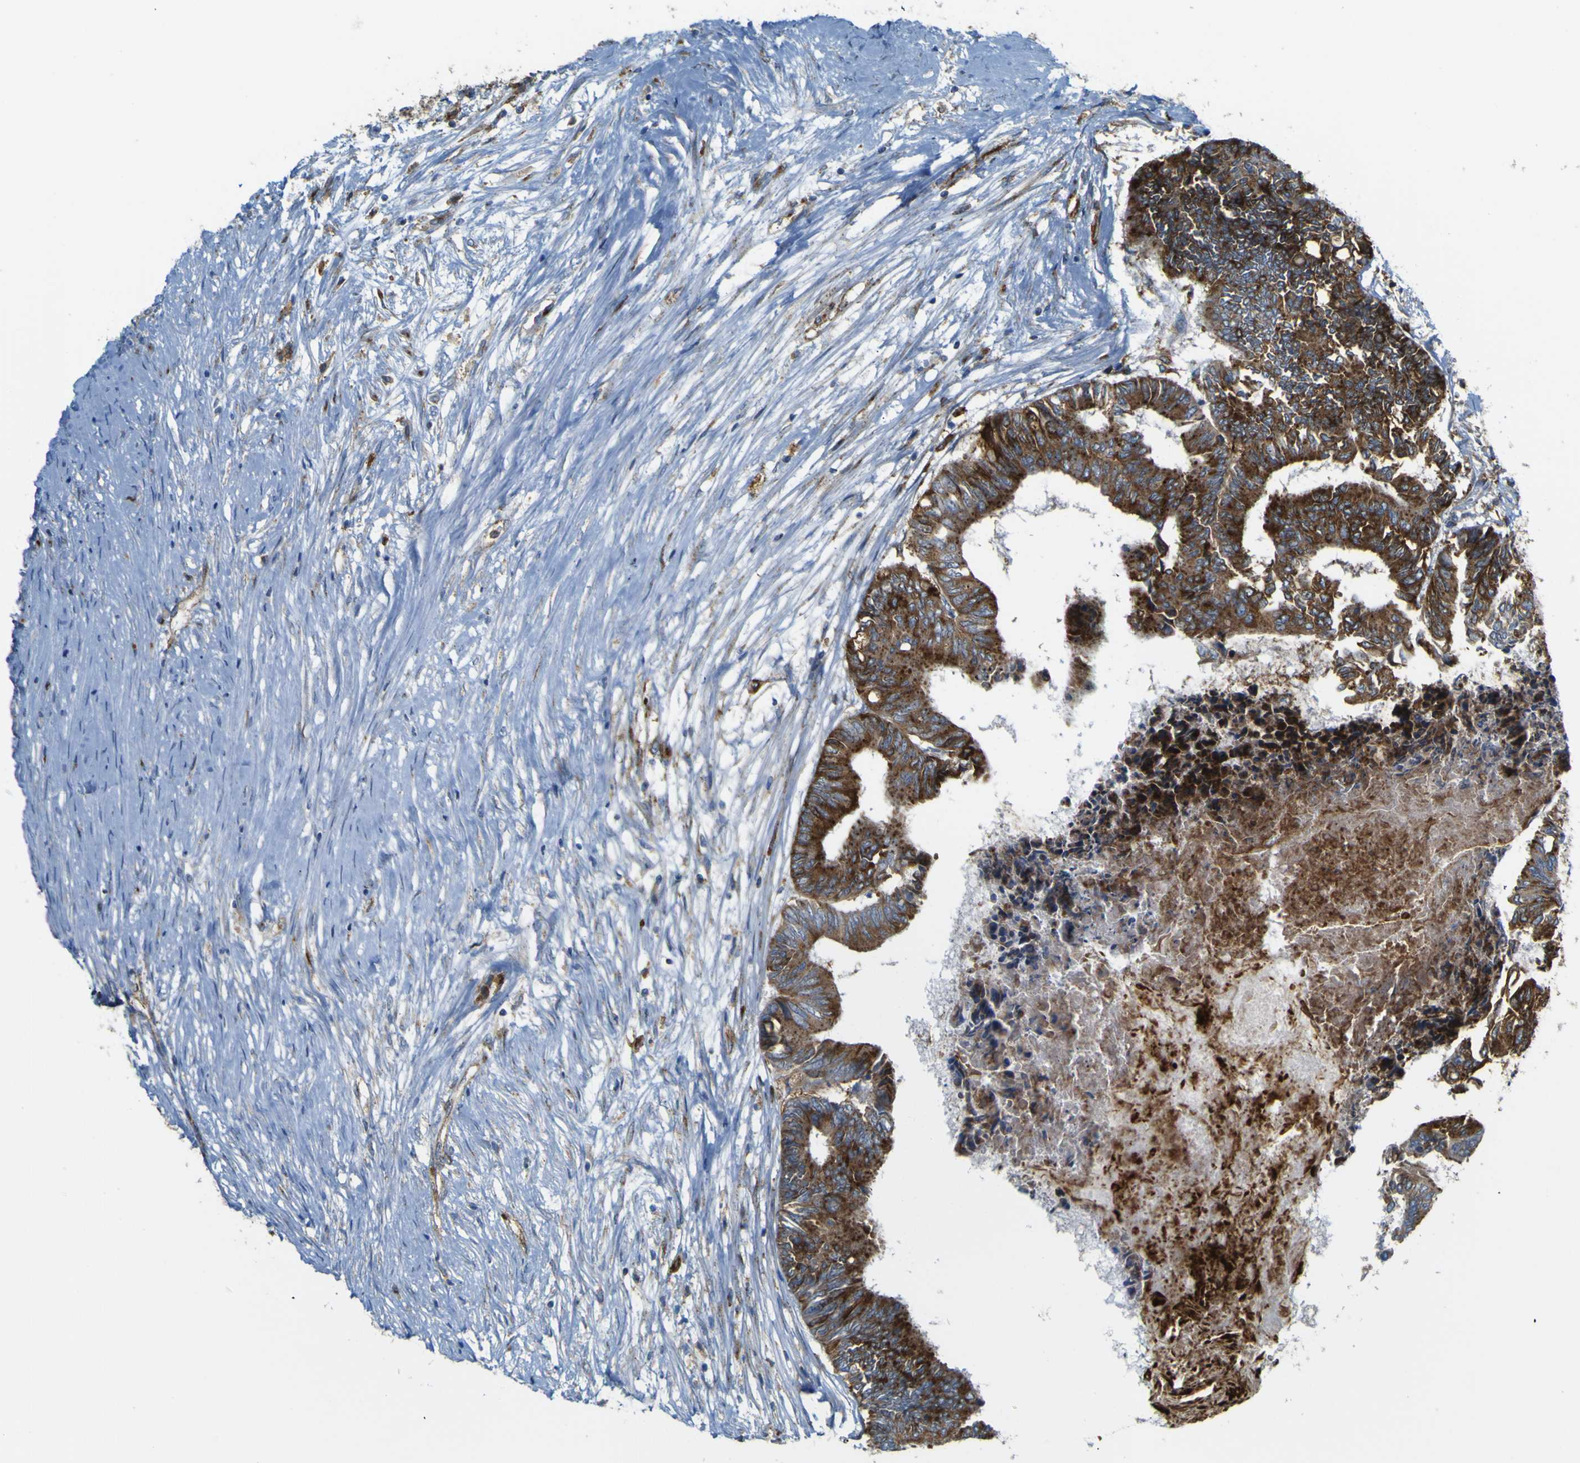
{"staining": {"intensity": "strong", "quantity": ">75%", "location": "cytoplasmic/membranous"}, "tissue": "colorectal cancer", "cell_type": "Tumor cells", "image_type": "cancer", "snomed": [{"axis": "morphology", "description": "Adenocarcinoma, NOS"}, {"axis": "topography", "description": "Rectum"}], "caption": "Immunohistochemistry histopathology image of neoplastic tissue: colorectal cancer stained using immunohistochemistry displays high levels of strong protein expression localized specifically in the cytoplasmic/membranous of tumor cells, appearing as a cytoplasmic/membranous brown color.", "gene": "IGF2R", "patient": {"sex": "male", "age": 63}}